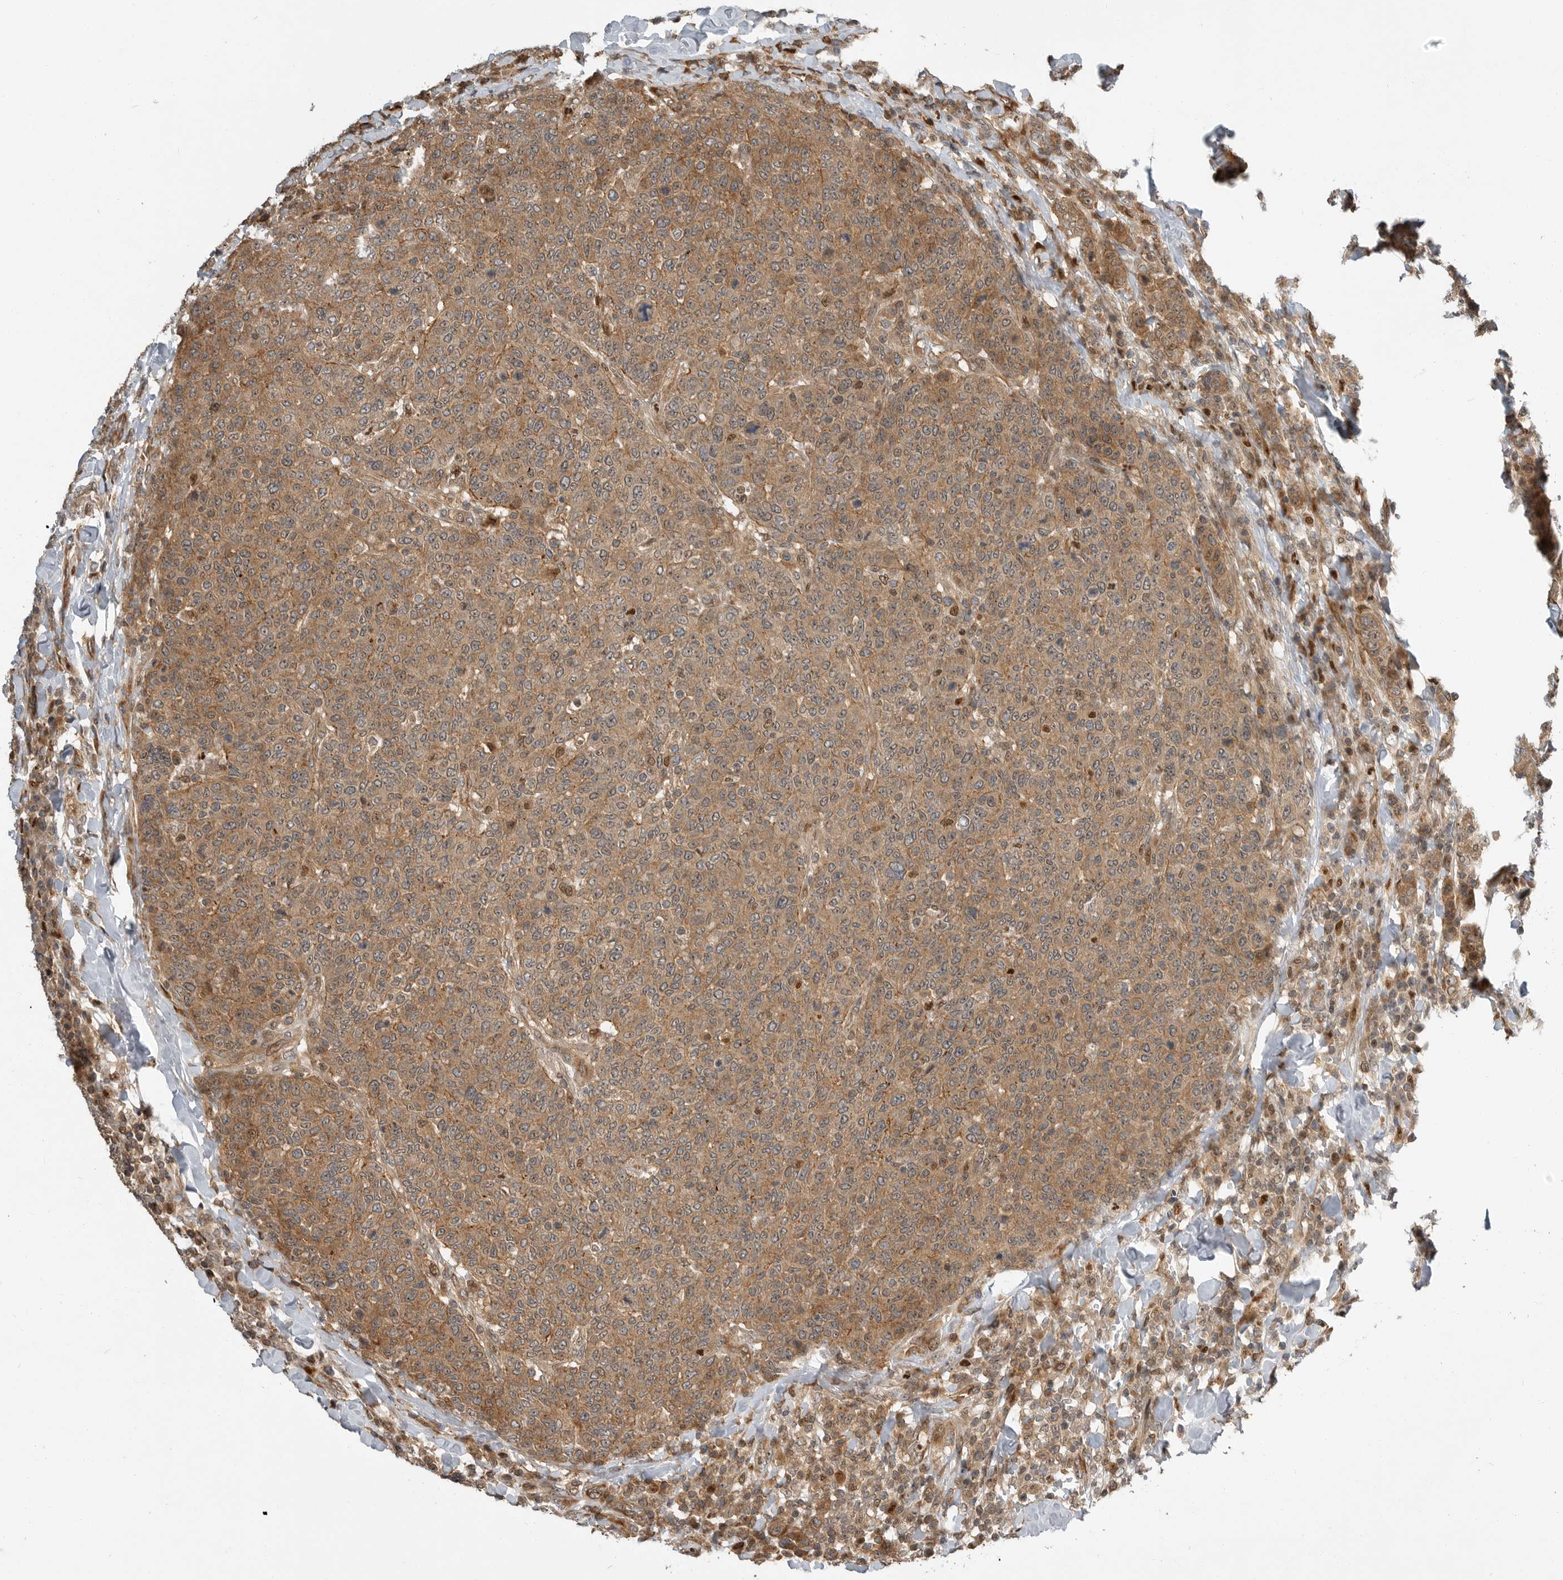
{"staining": {"intensity": "moderate", "quantity": ">75%", "location": "cytoplasmic/membranous,nuclear"}, "tissue": "breast cancer", "cell_type": "Tumor cells", "image_type": "cancer", "snomed": [{"axis": "morphology", "description": "Duct carcinoma"}, {"axis": "topography", "description": "Breast"}], "caption": "This image reveals IHC staining of human breast cancer, with medium moderate cytoplasmic/membranous and nuclear positivity in approximately >75% of tumor cells.", "gene": "STRAP", "patient": {"sex": "female", "age": 37}}